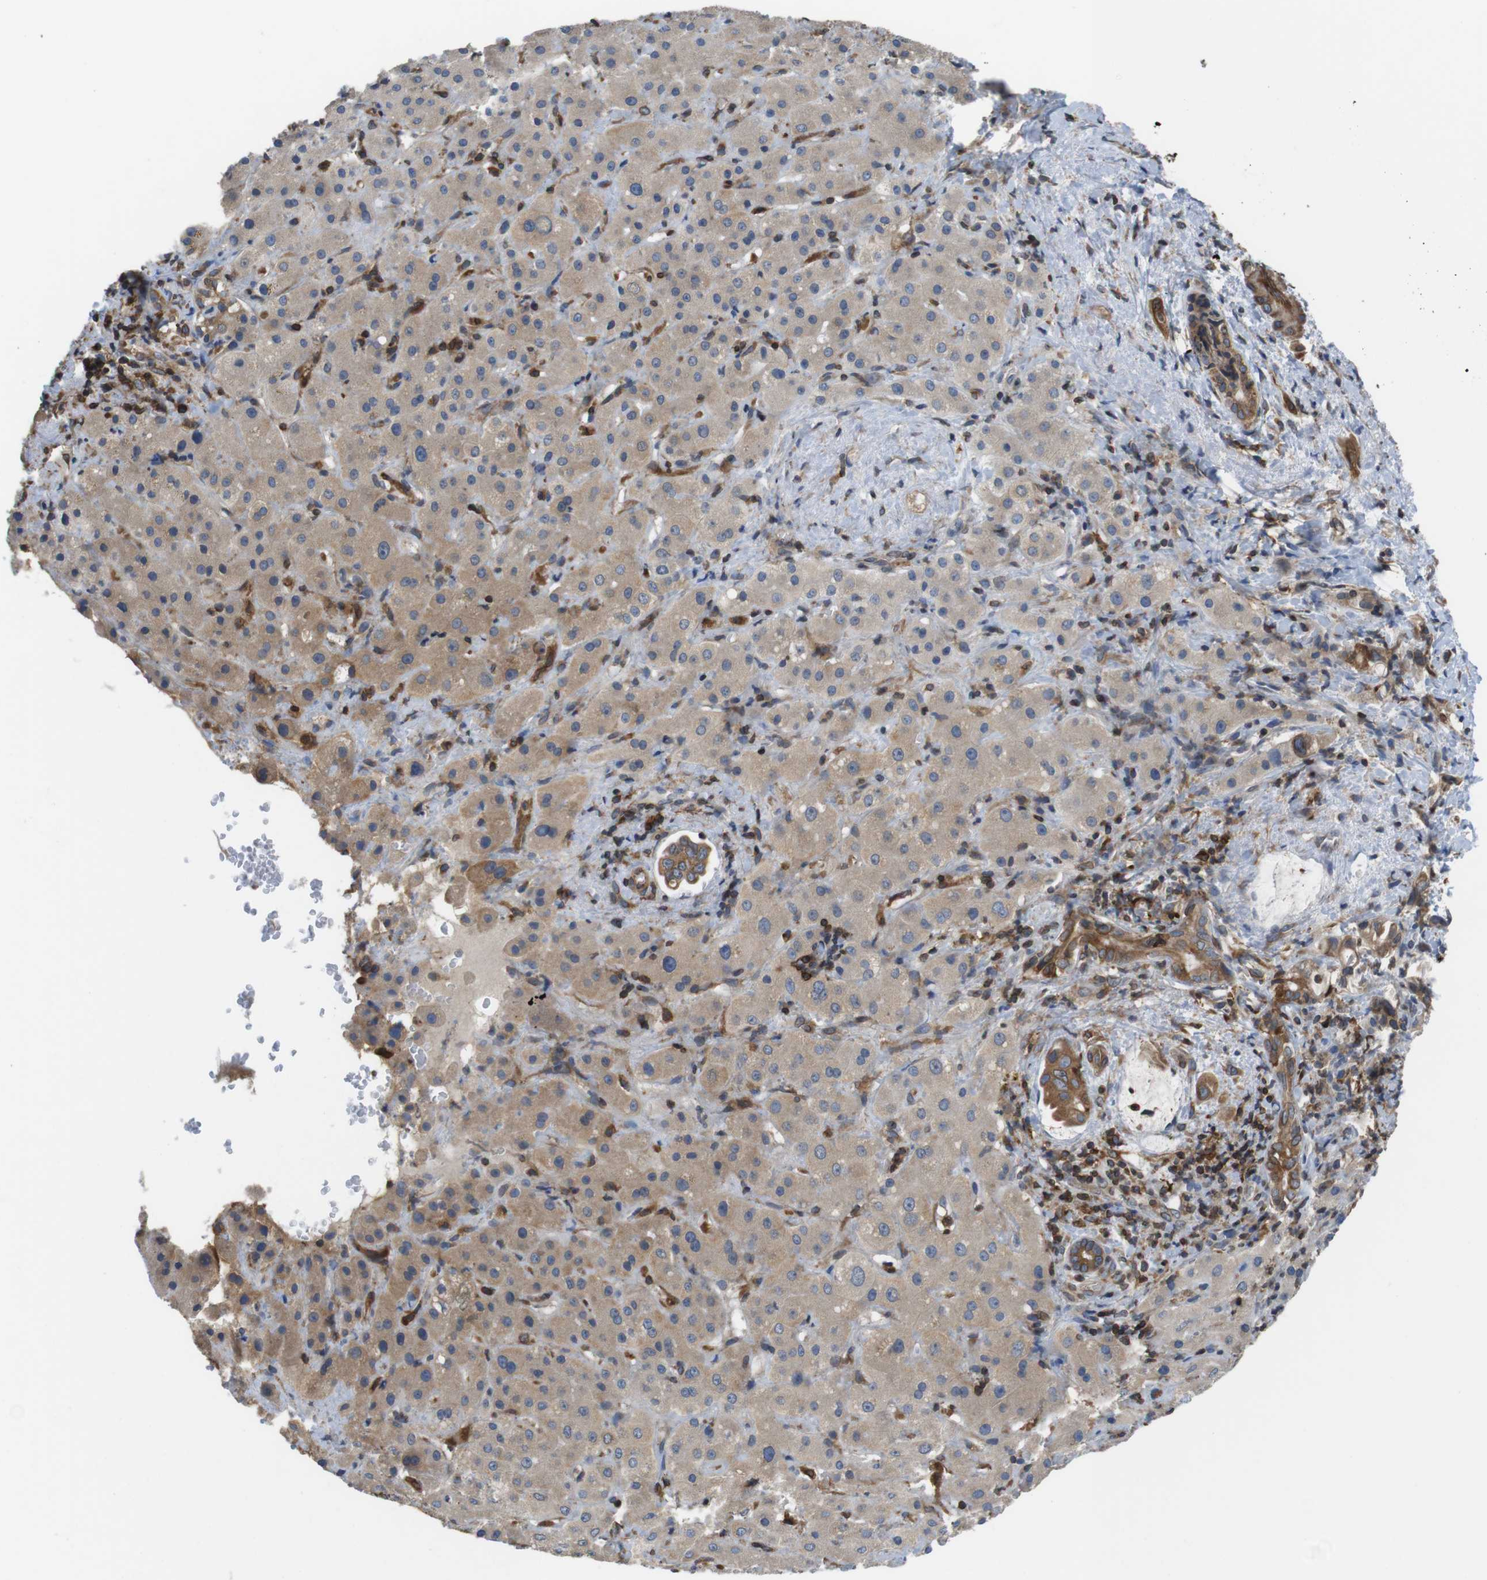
{"staining": {"intensity": "moderate", "quantity": ">75%", "location": "cytoplasmic/membranous"}, "tissue": "liver cancer", "cell_type": "Tumor cells", "image_type": "cancer", "snomed": [{"axis": "morphology", "description": "Cholangiocarcinoma"}, {"axis": "topography", "description": "Liver"}], "caption": "Cholangiocarcinoma (liver) was stained to show a protein in brown. There is medium levels of moderate cytoplasmic/membranous staining in about >75% of tumor cells. Using DAB (3,3'-diaminobenzidine) (brown) and hematoxylin (blue) stains, captured at high magnification using brightfield microscopy.", "gene": "ARL6IP5", "patient": {"sex": "female", "age": 65}}